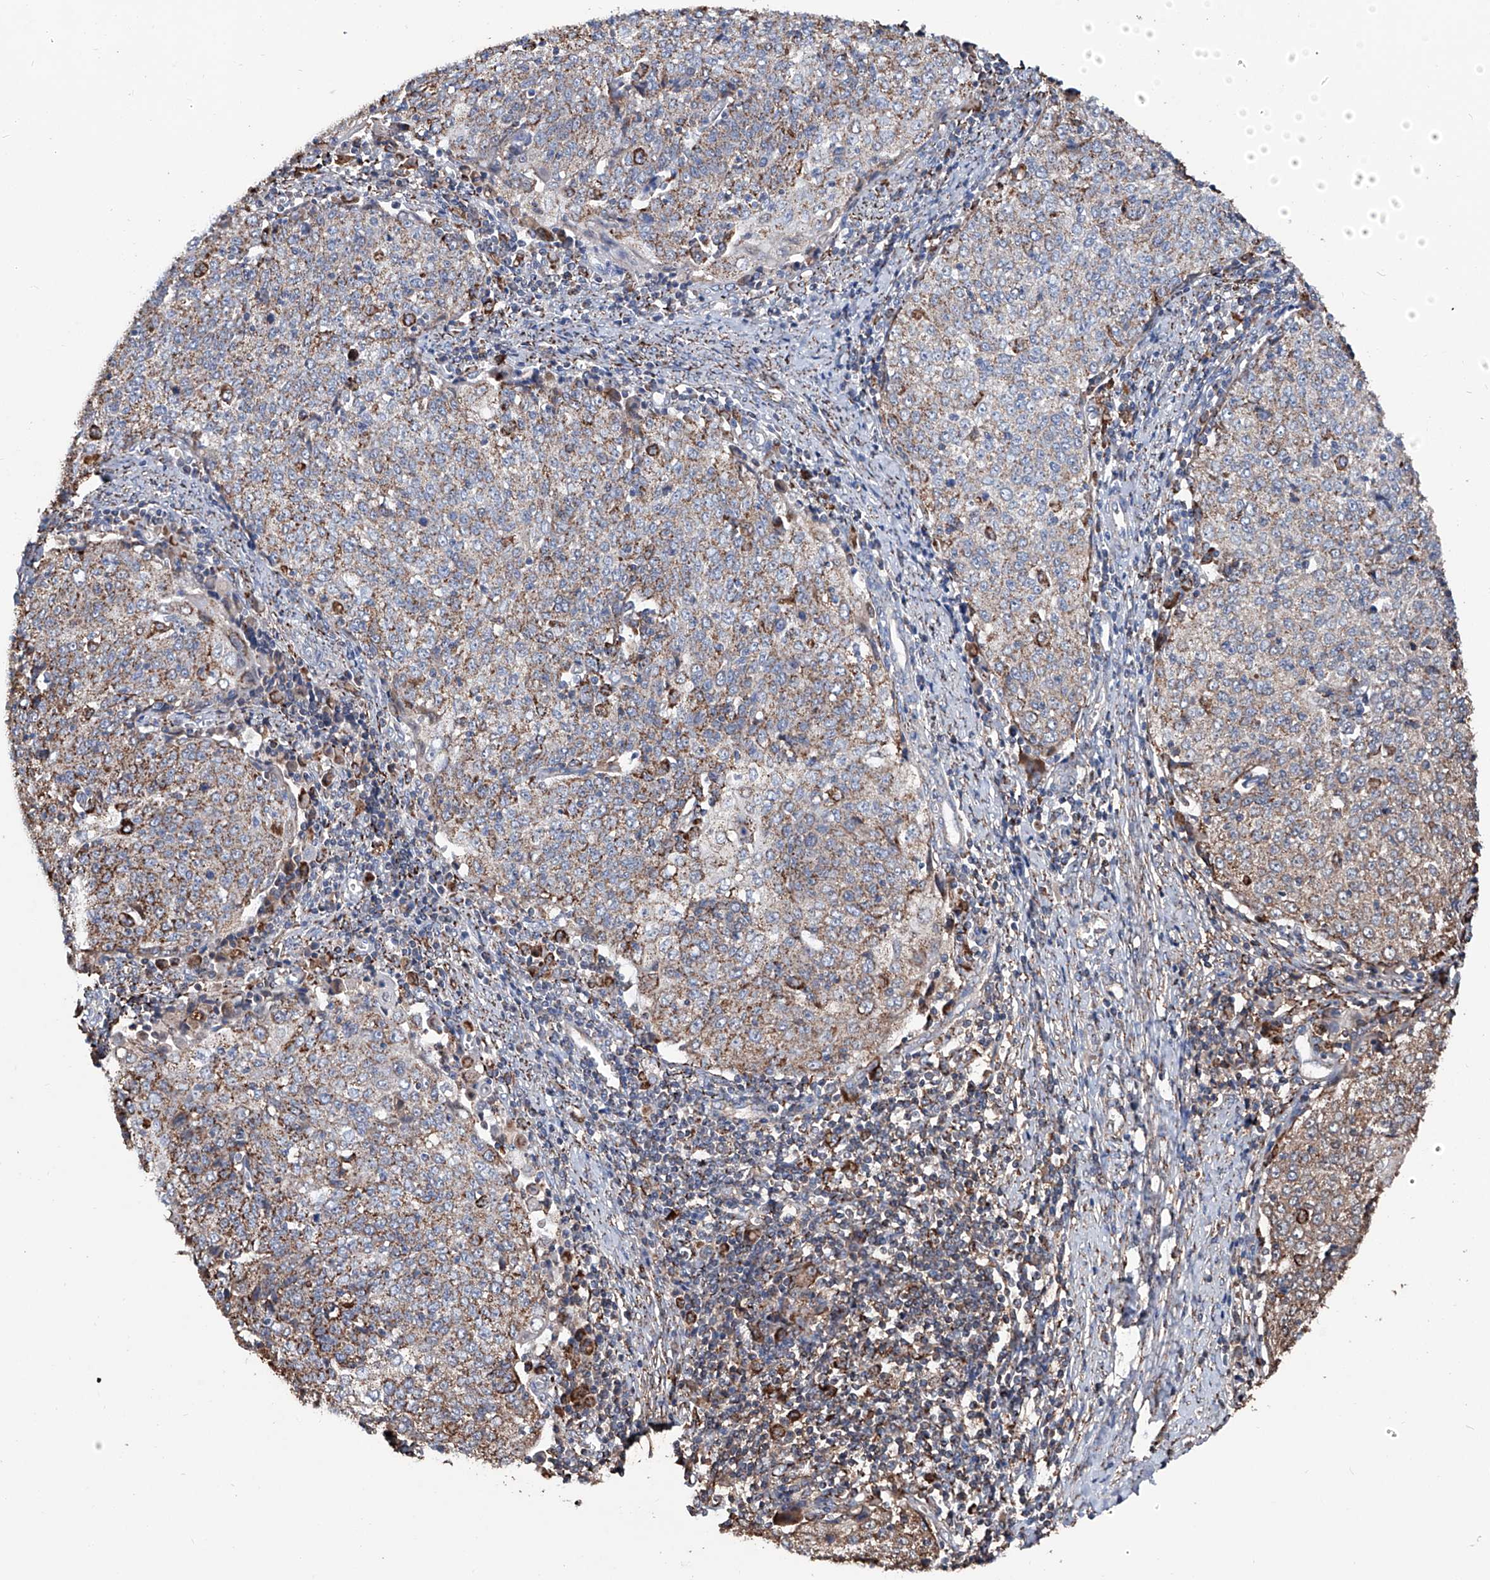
{"staining": {"intensity": "moderate", "quantity": ">75%", "location": "cytoplasmic/membranous"}, "tissue": "cervical cancer", "cell_type": "Tumor cells", "image_type": "cancer", "snomed": [{"axis": "morphology", "description": "Squamous cell carcinoma, NOS"}, {"axis": "topography", "description": "Cervix"}], "caption": "Brown immunohistochemical staining in human cervical squamous cell carcinoma demonstrates moderate cytoplasmic/membranous positivity in about >75% of tumor cells.", "gene": "NHS", "patient": {"sex": "female", "age": 48}}